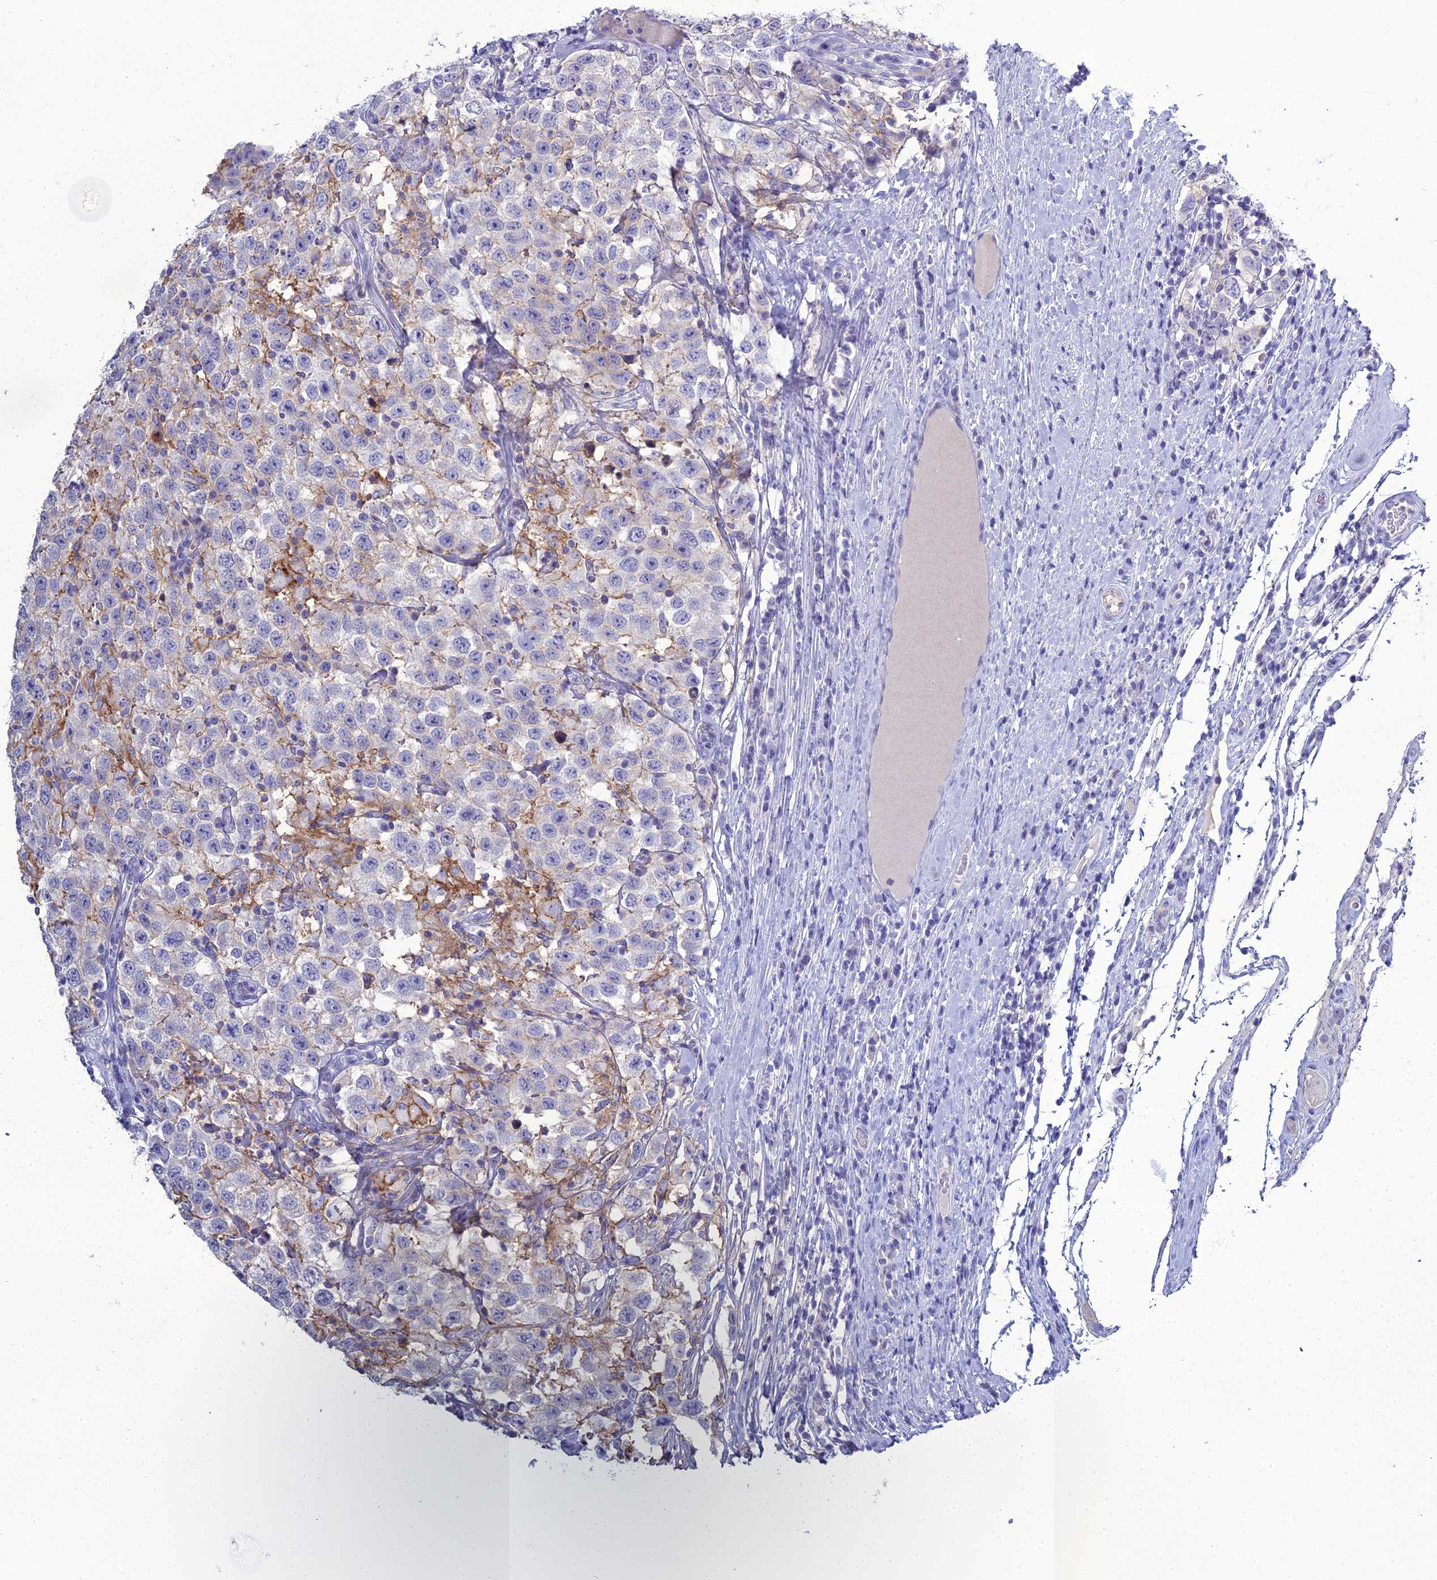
{"staining": {"intensity": "negative", "quantity": "none", "location": "none"}, "tissue": "testis cancer", "cell_type": "Tumor cells", "image_type": "cancer", "snomed": [{"axis": "morphology", "description": "Seminoma, NOS"}, {"axis": "topography", "description": "Testis"}], "caption": "Immunohistochemistry (IHC) of testis cancer exhibits no staining in tumor cells.", "gene": "ACE", "patient": {"sex": "male", "age": 41}}